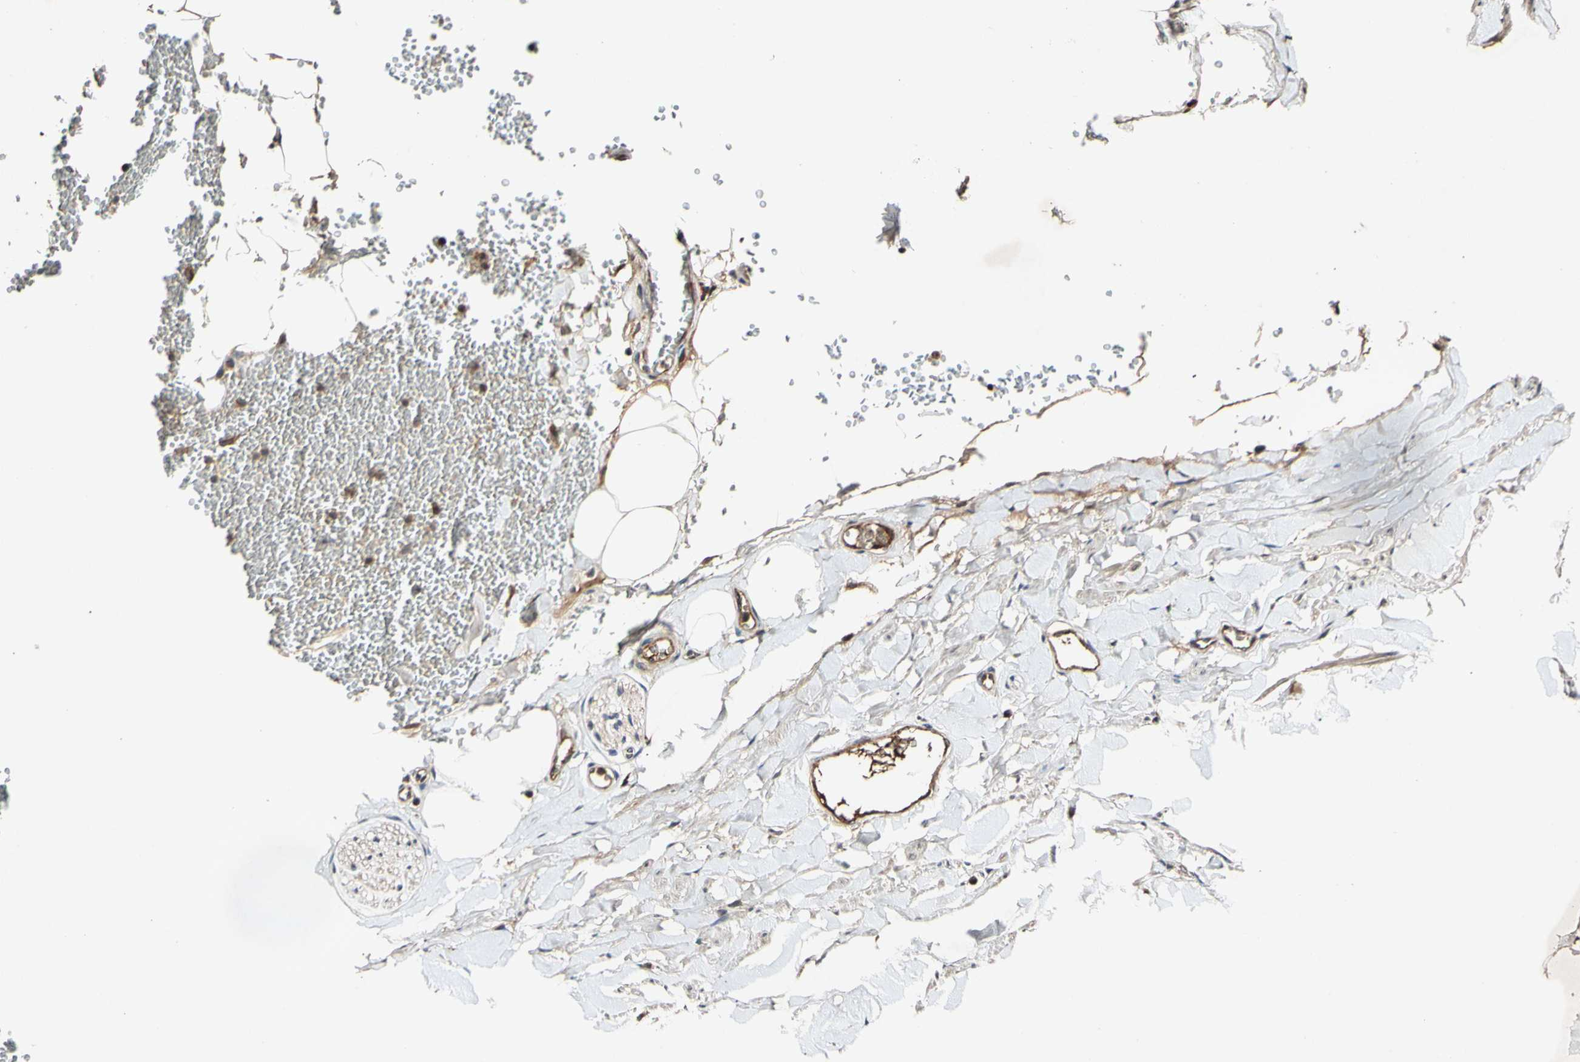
{"staining": {"intensity": "weak", "quantity": ">75%", "location": "cytoplasmic/membranous"}, "tissue": "adipose tissue", "cell_type": "Adipocytes", "image_type": "normal", "snomed": [{"axis": "morphology", "description": "Normal tissue, NOS"}, {"axis": "topography", "description": "Adipose tissue"}, {"axis": "topography", "description": "Peripheral nerve tissue"}], "caption": "The image reveals immunohistochemical staining of unremarkable adipose tissue. There is weak cytoplasmic/membranous staining is appreciated in approximately >75% of adipocytes.", "gene": "PLAT", "patient": {"sex": "male", "age": 52}}